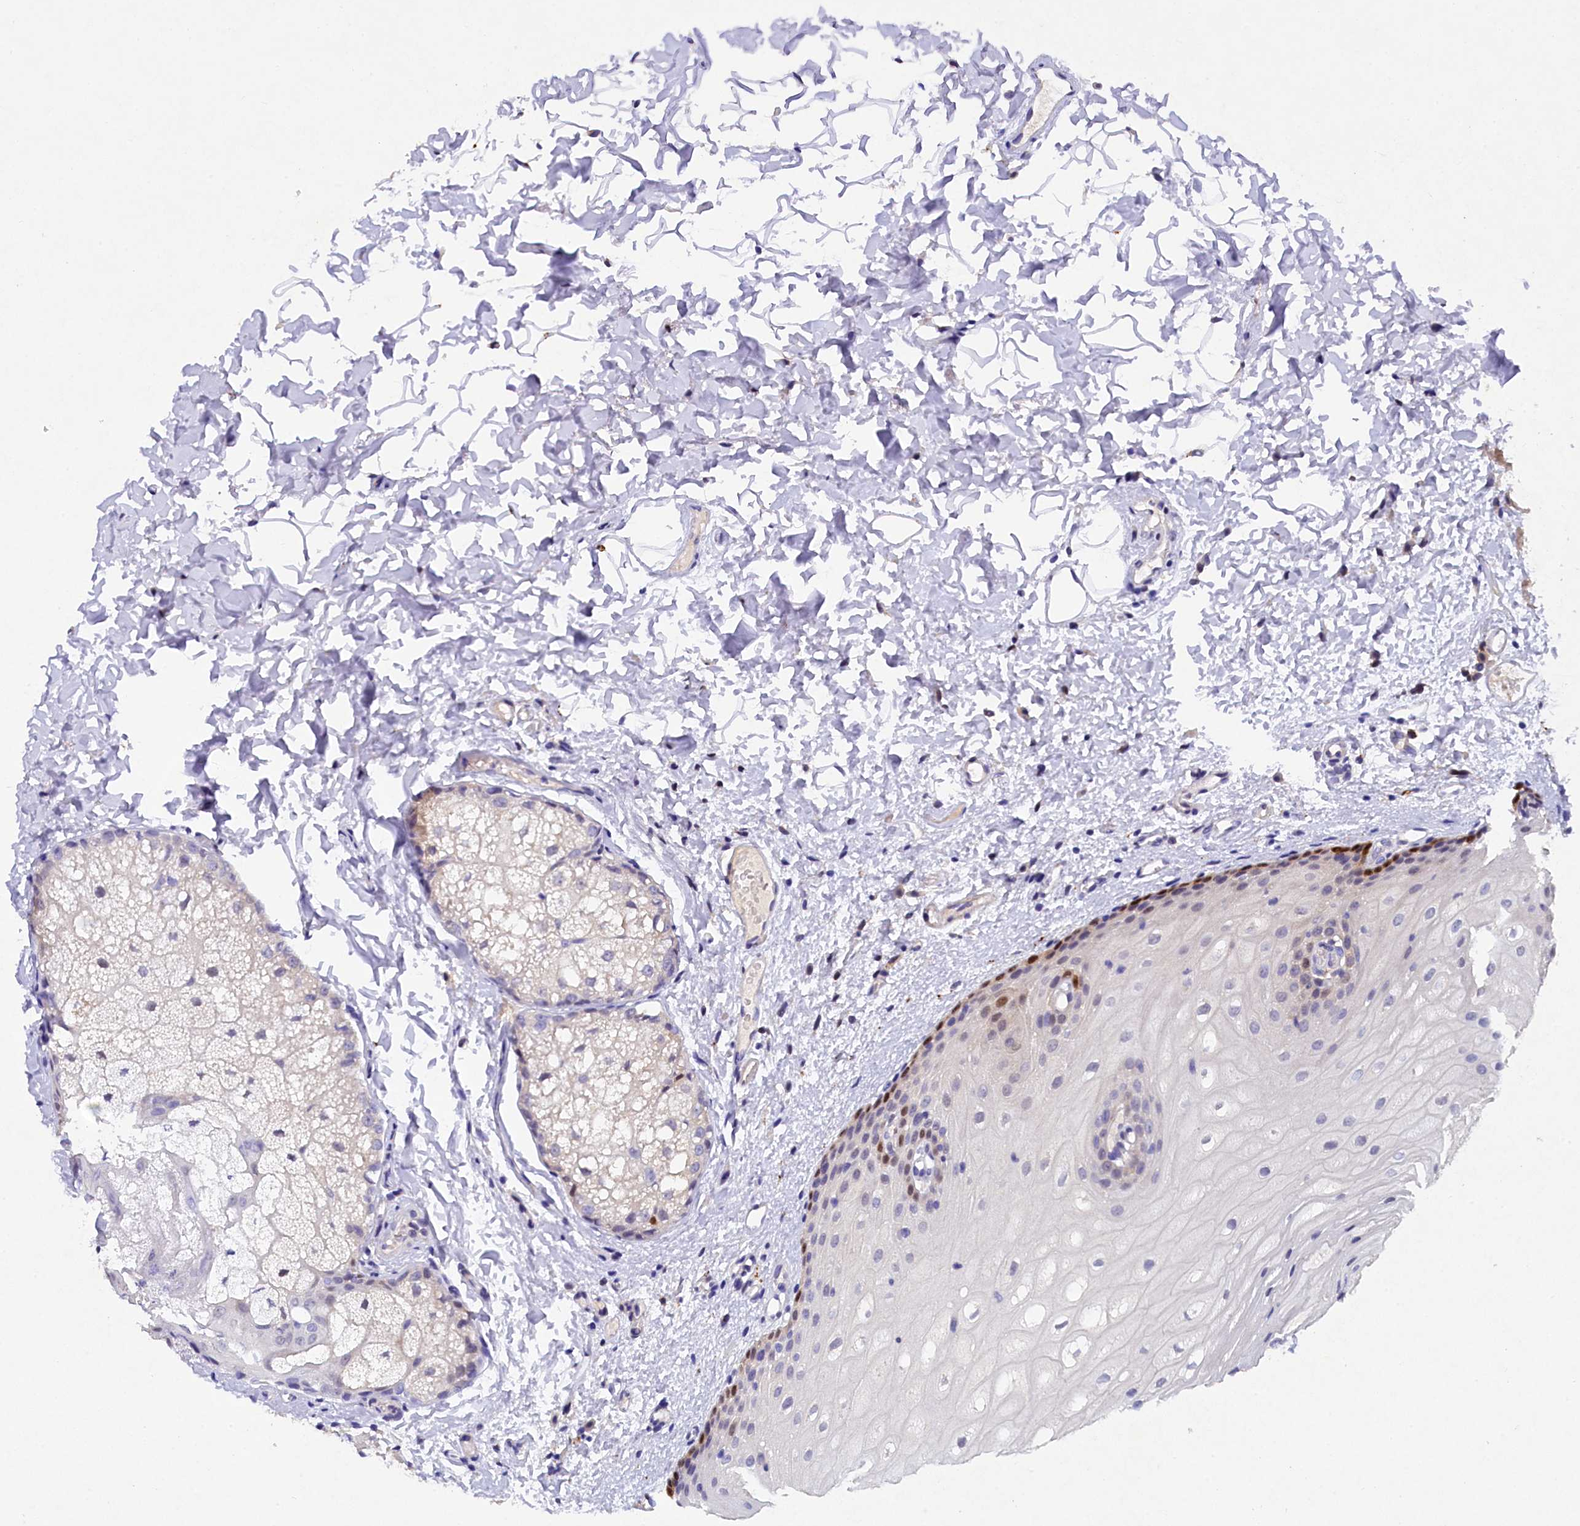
{"staining": {"intensity": "strong", "quantity": "25%-75%", "location": "nuclear"}, "tissue": "oral mucosa", "cell_type": "Squamous epithelial cells", "image_type": "normal", "snomed": [{"axis": "morphology", "description": "Normal tissue, NOS"}, {"axis": "topography", "description": "Oral tissue"}], "caption": "Immunohistochemistry (IHC) staining of benign oral mucosa, which exhibits high levels of strong nuclear staining in about 25%-75% of squamous epithelial cells indicating strong nuclear protein positivity. The staining was performed using DAB (3,3'-diaminobenzidine) (brown) for protein detection and nuclei were counterstained in hematoxylin (blue).", "gene": "TGDS", "patient": {"sex": "female", "age": 70}}